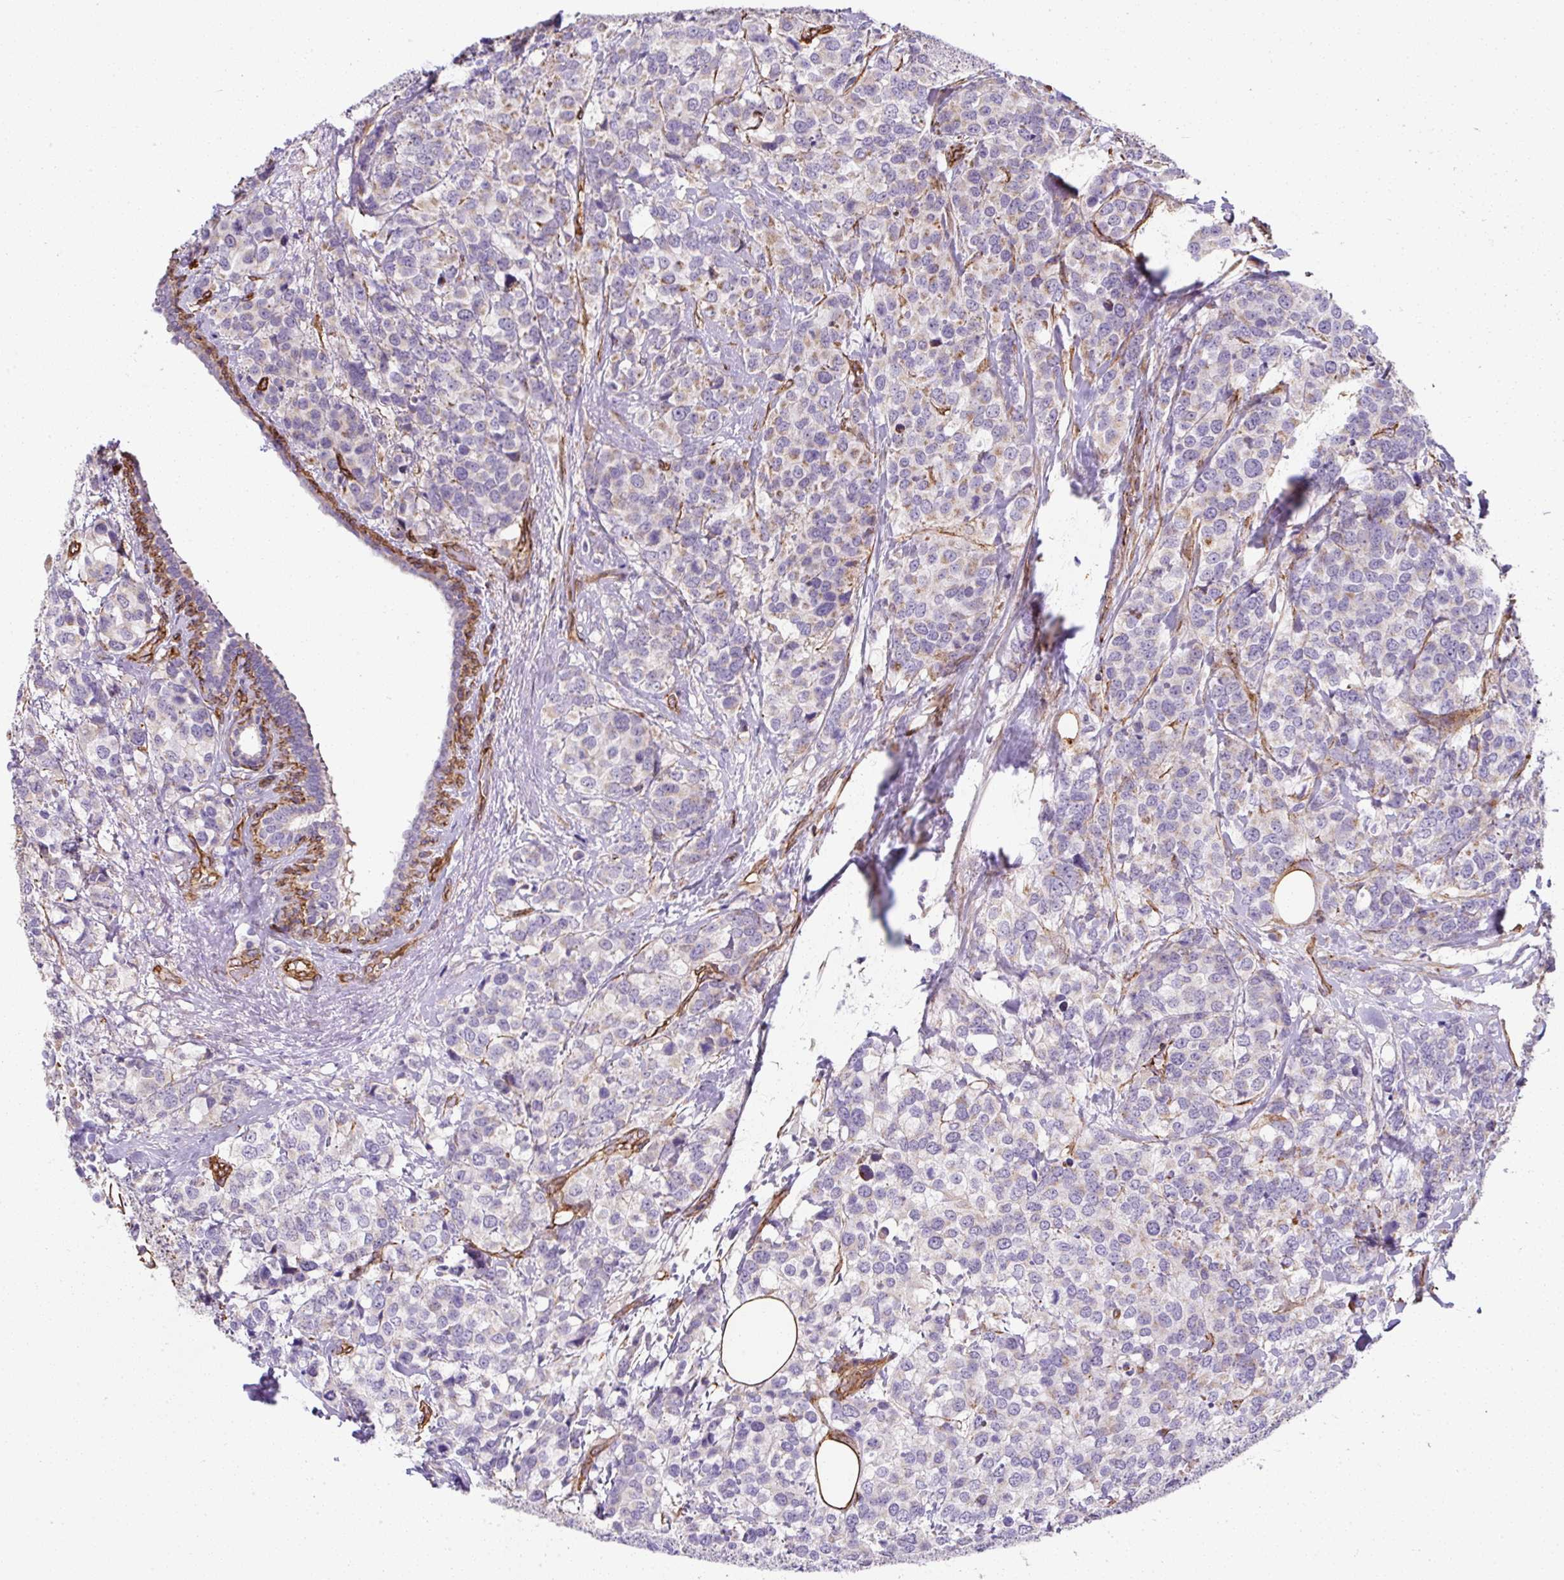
{"staining": {"intensity": "weak", "quantity": "<25%", "location": "cytoplasmic/membranous"}, "tissue": "breast cancer", "cell_type": "Tumor cells", "image_type": "cancer", "snomed": [{"axis": "morphology", "description": "Lobular carcinoma"}, {"axis": "topography", "description": "Breast"}], "caption": "Photomicrograph shows no significant protein staining in tumor cells of breast cancer (lobular carcinoma).", "gene": "ANKUB1", "patient": {"sex": "female", "age": 59}}